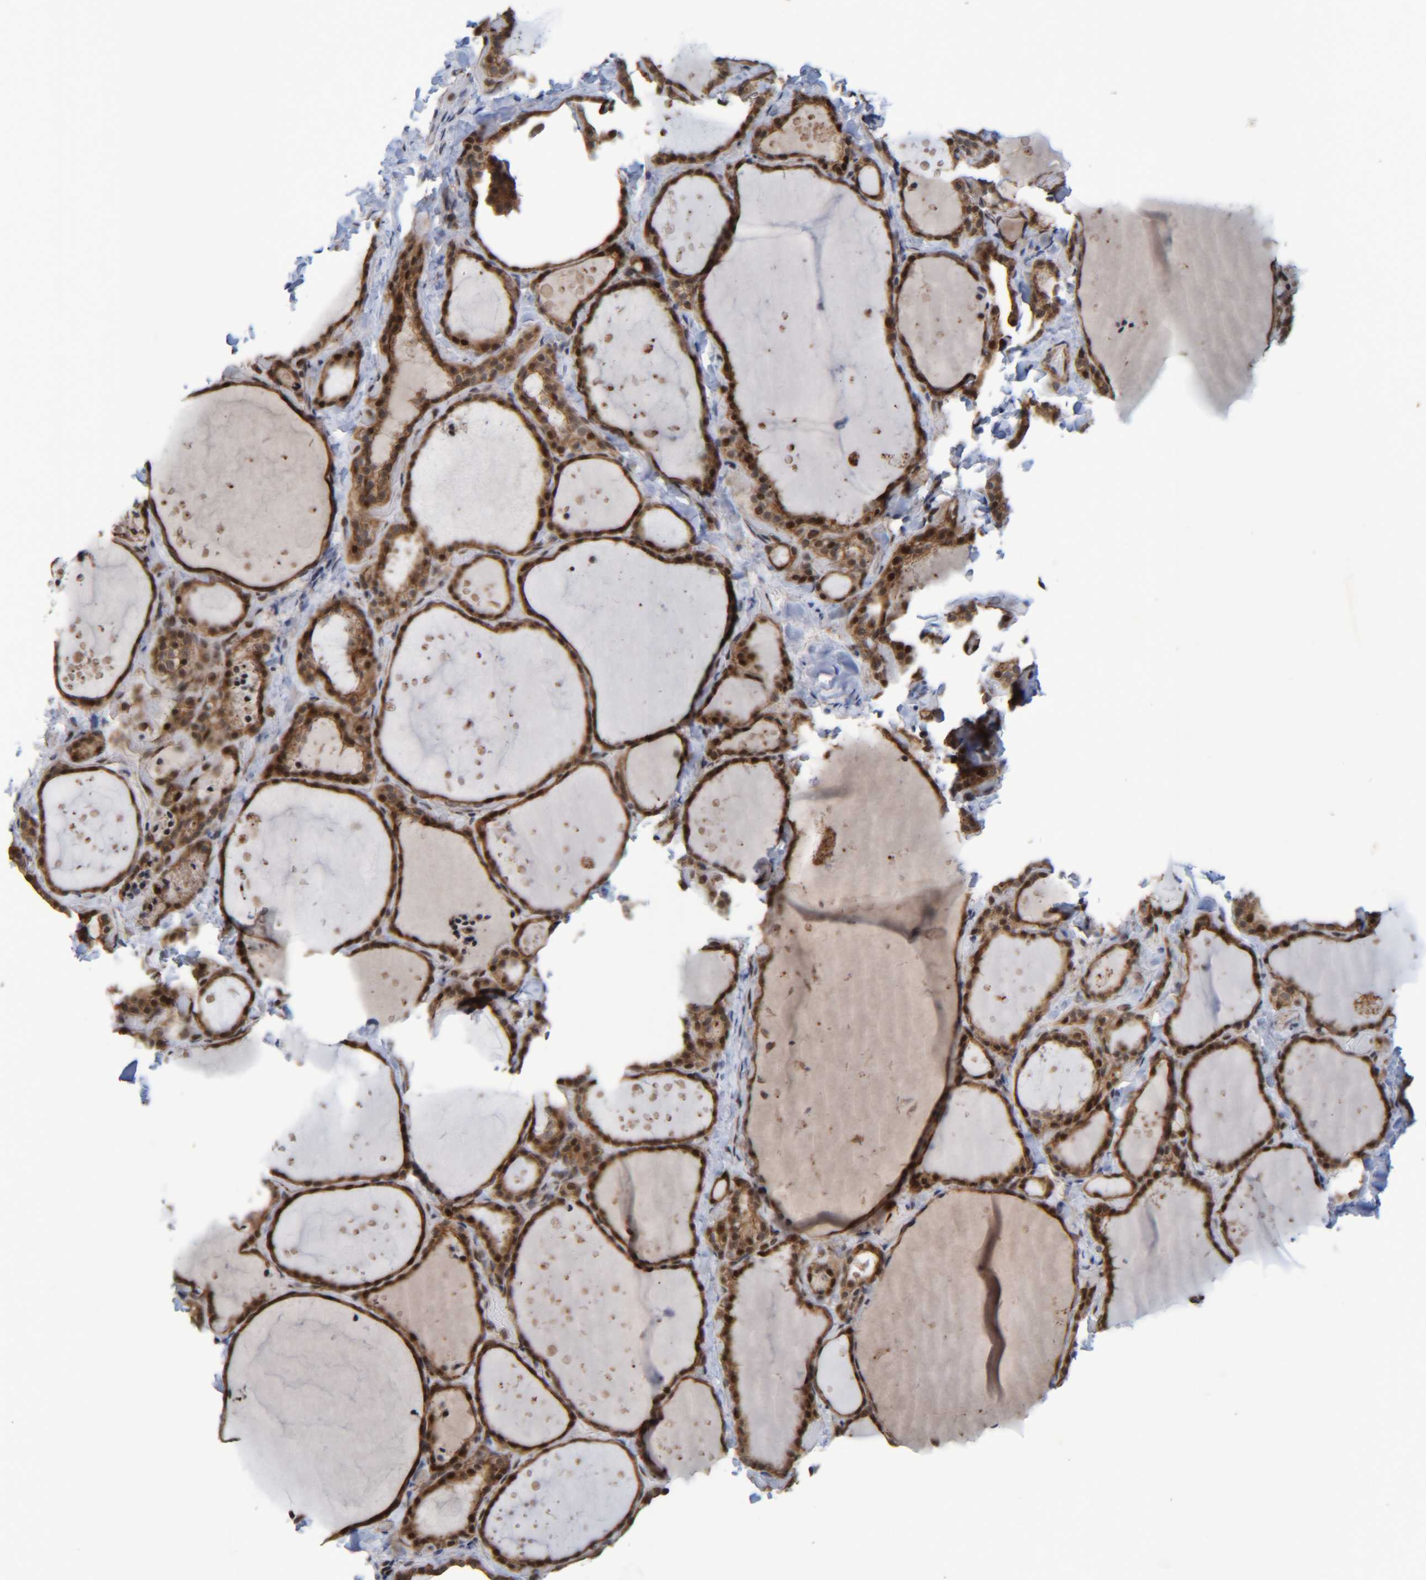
{"staining": {"intensity": "strong", "quantity": ">75%", "location": "cytoplasmic/membranous,nuclear"}, "tissue": "thyroid gland", "cell_type": "Glandular cells", "image_type": "normal", "snomed": [{"axis": "morphology", "description": "Normal tissue, NOS"}, {"axis": "topography", "description": "Thyroid gland"}], "caption": "Immunohistochemistry of benign thyroid gland displays high levels of strong cytoplasmic/membranous,nuclear expression in approximately >75% of glandular cells.", "gene": "CCDC57", "patient": {"sex": "female", "age": 44}}